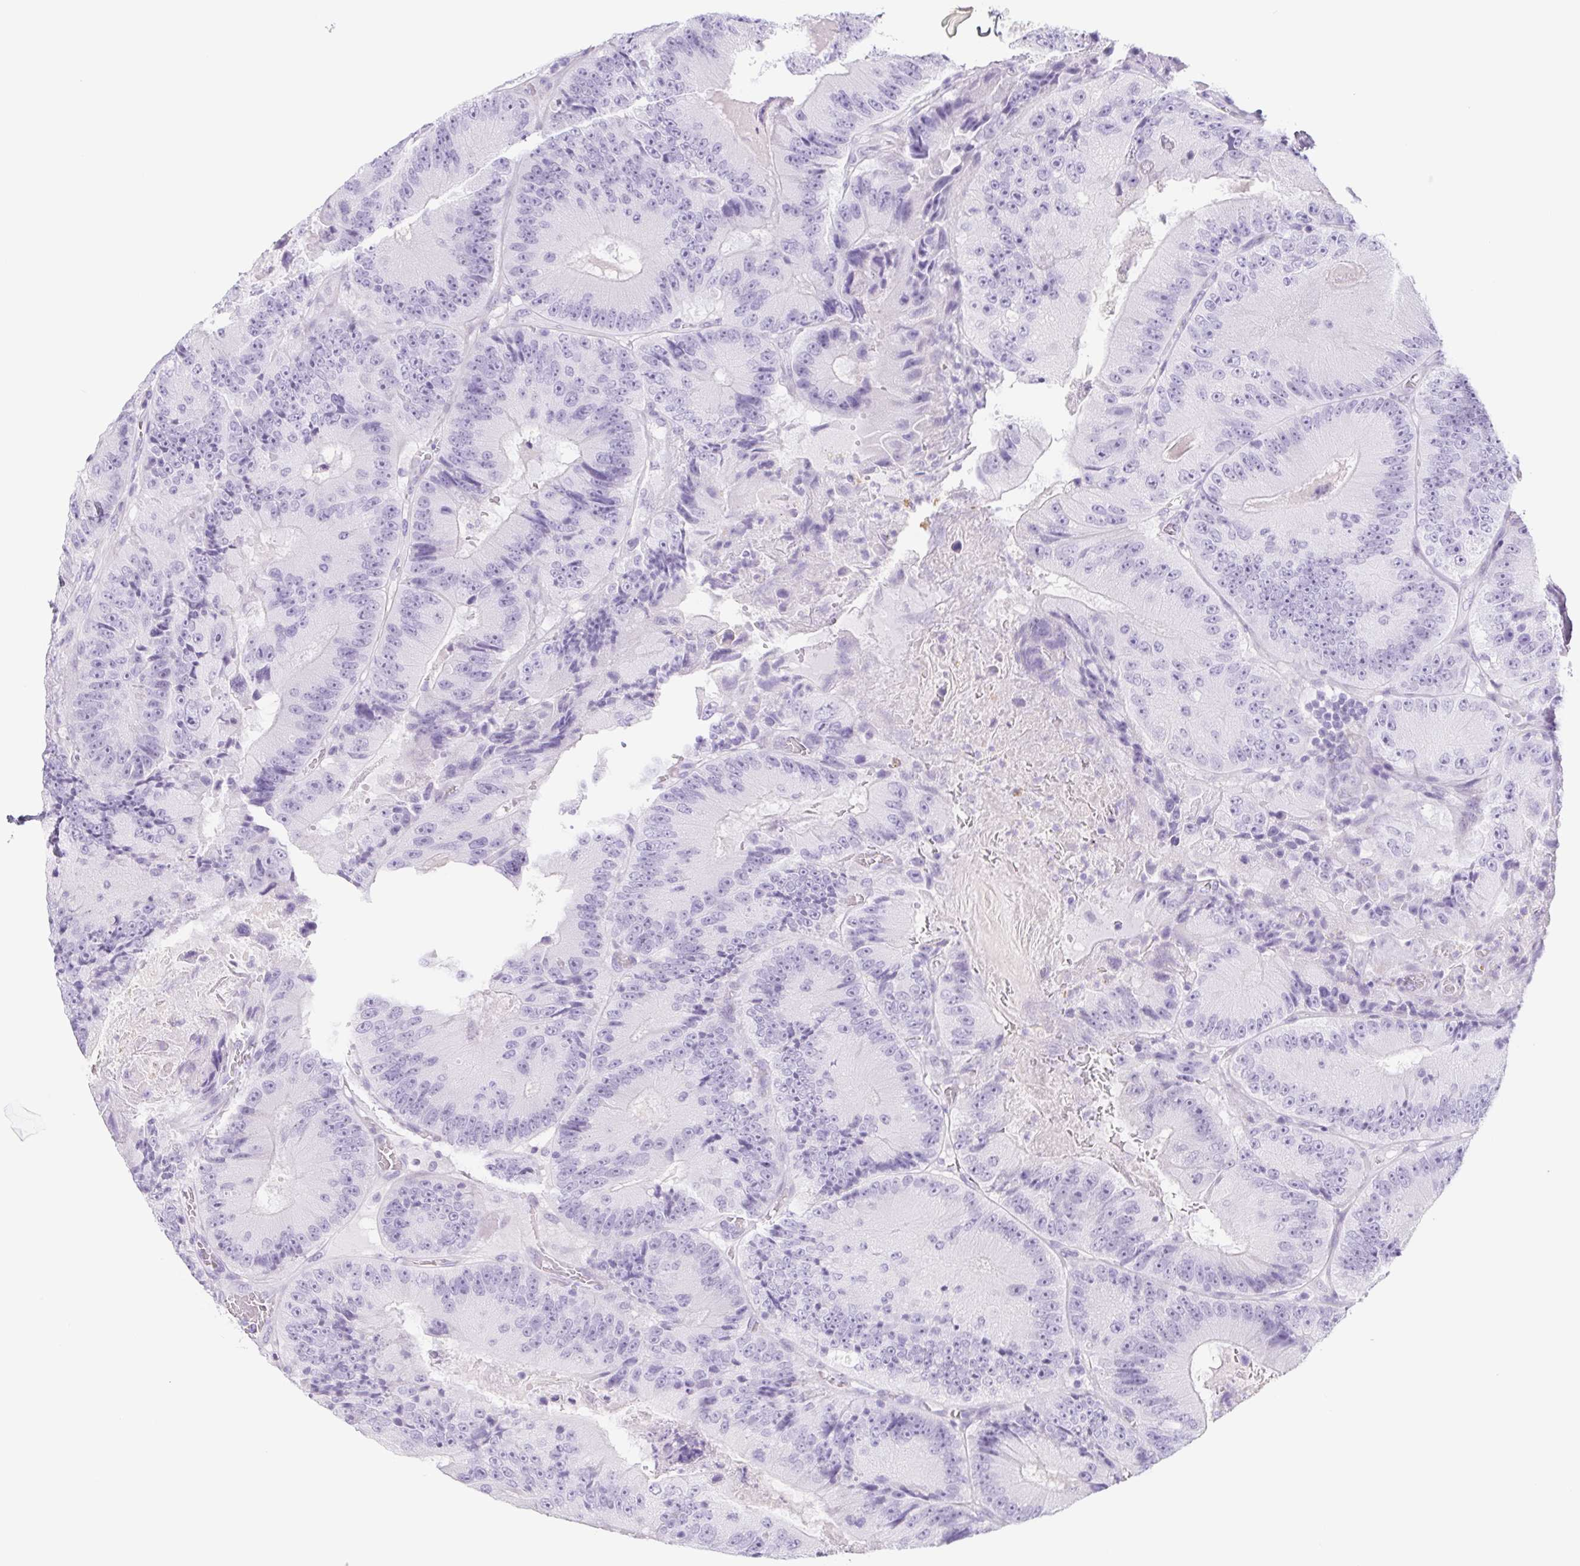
{"staining": {"intensity": "negative", "quantity": "none", "location": "none"}, "tissue": "colorectal cancer", "cell_type": "Tumor cells", "image_type": "cancer", "snomed": [{"axis": "morphology", "description": "Adenocarcinoma, NOS"}, {"axis": "topography", "description": "Colon"}], "caption": "There is no significant positivity in tumor cells of colorectal cancer (adenocarcinoma).", "gene": "CYP21A2", "patient": {"sex": "female", "age": 86}}